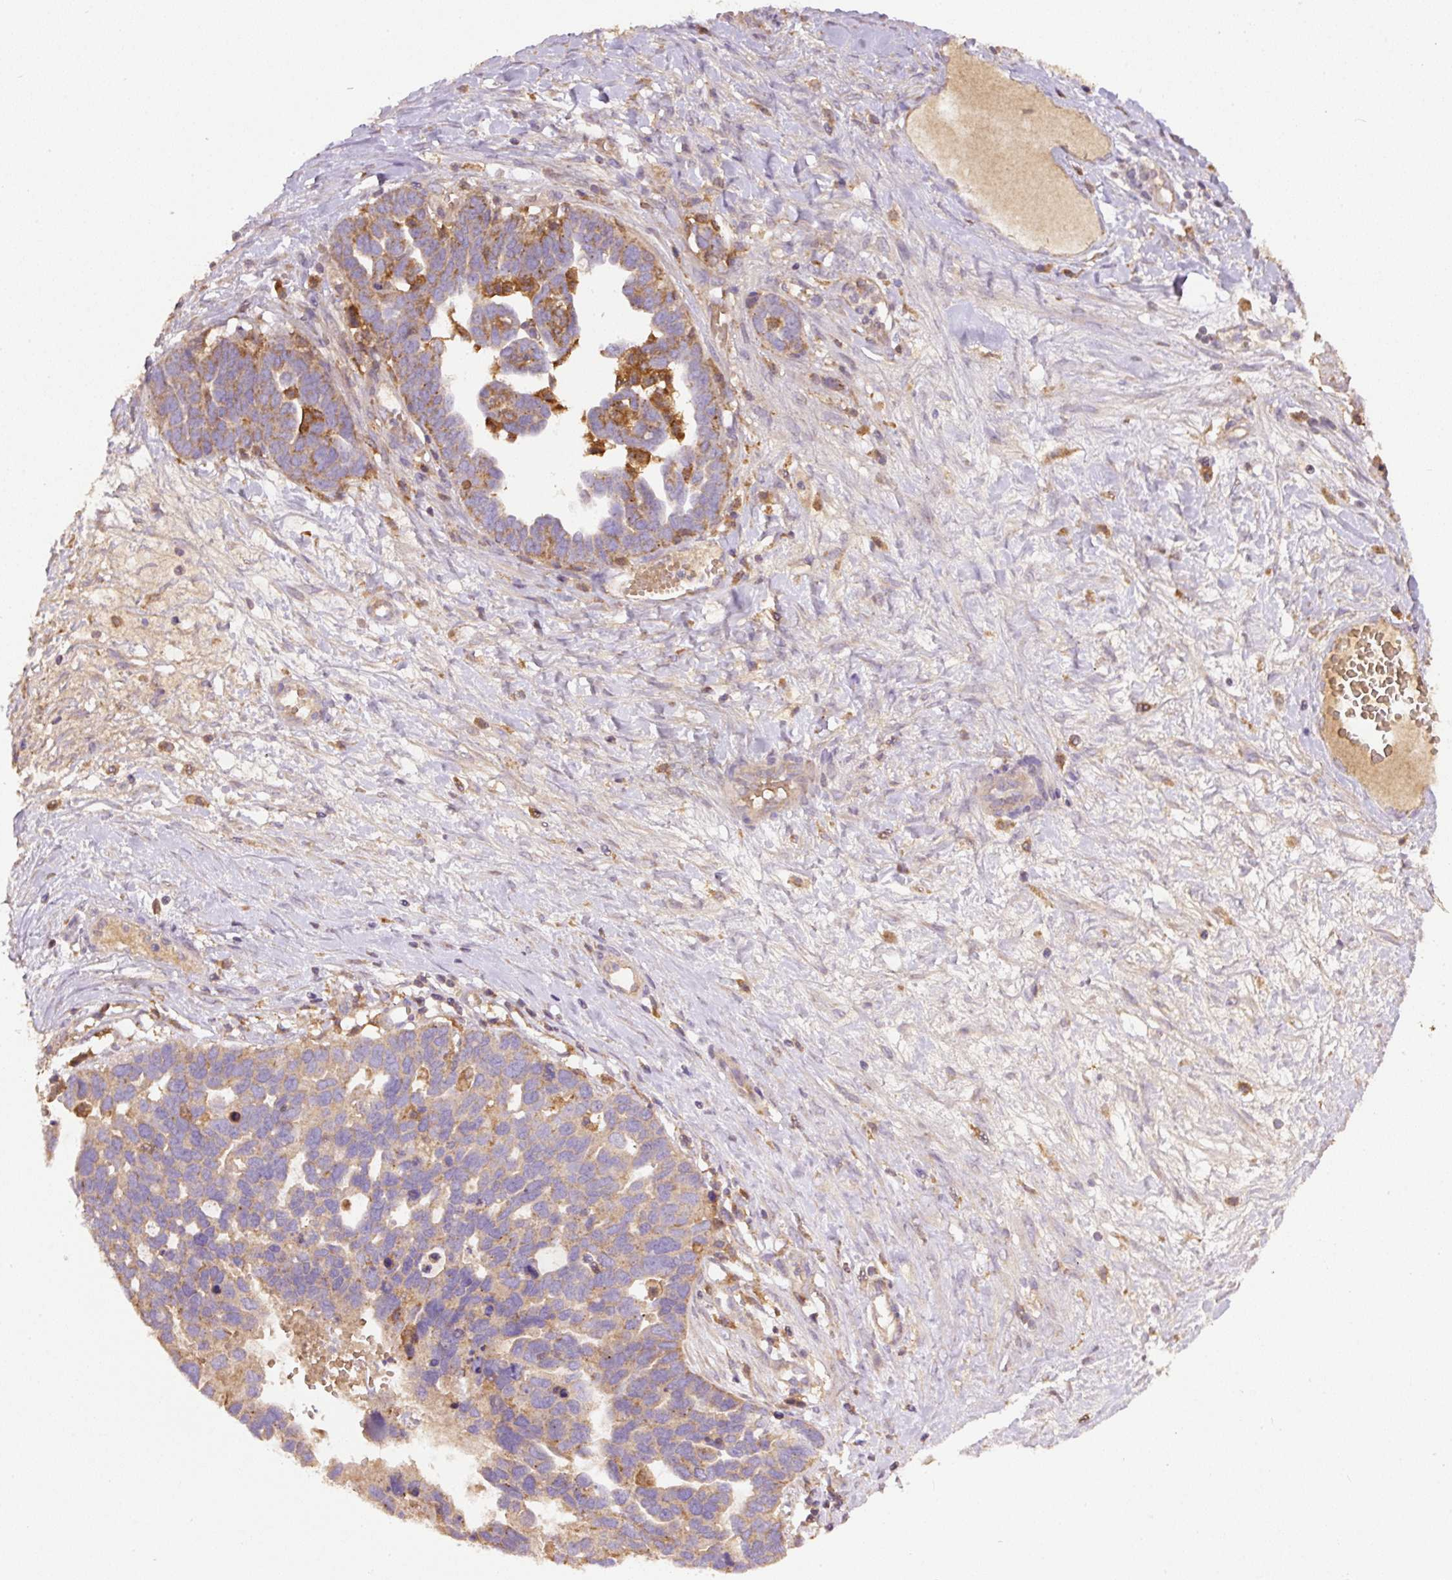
{"staining": {"intensity": "moderate", "quantity": "25%-75%", "location": "cytoplasmic/membranous"}, "tissue": "ovarian cancer", "cell_type": "Tumor cells", "image_type": "cancer", "snomed": [{"axis": "morphology", "description": "Cystadenocarcinoma, serous, NOS"}, {"axis": "topography", "description": "Ovary"}], "caption": "Brown immunohistochemical staining in ovarian serous cystadenocarcinoma displays moderate cytoplasmic/membranous staining in approximately 25%-75% of tumor cells. (brown staining indicates protein expression, while blue staining denotes nuclei).", "gene": "DAPK1", "patient": {"sex": "female", "age": 54}}